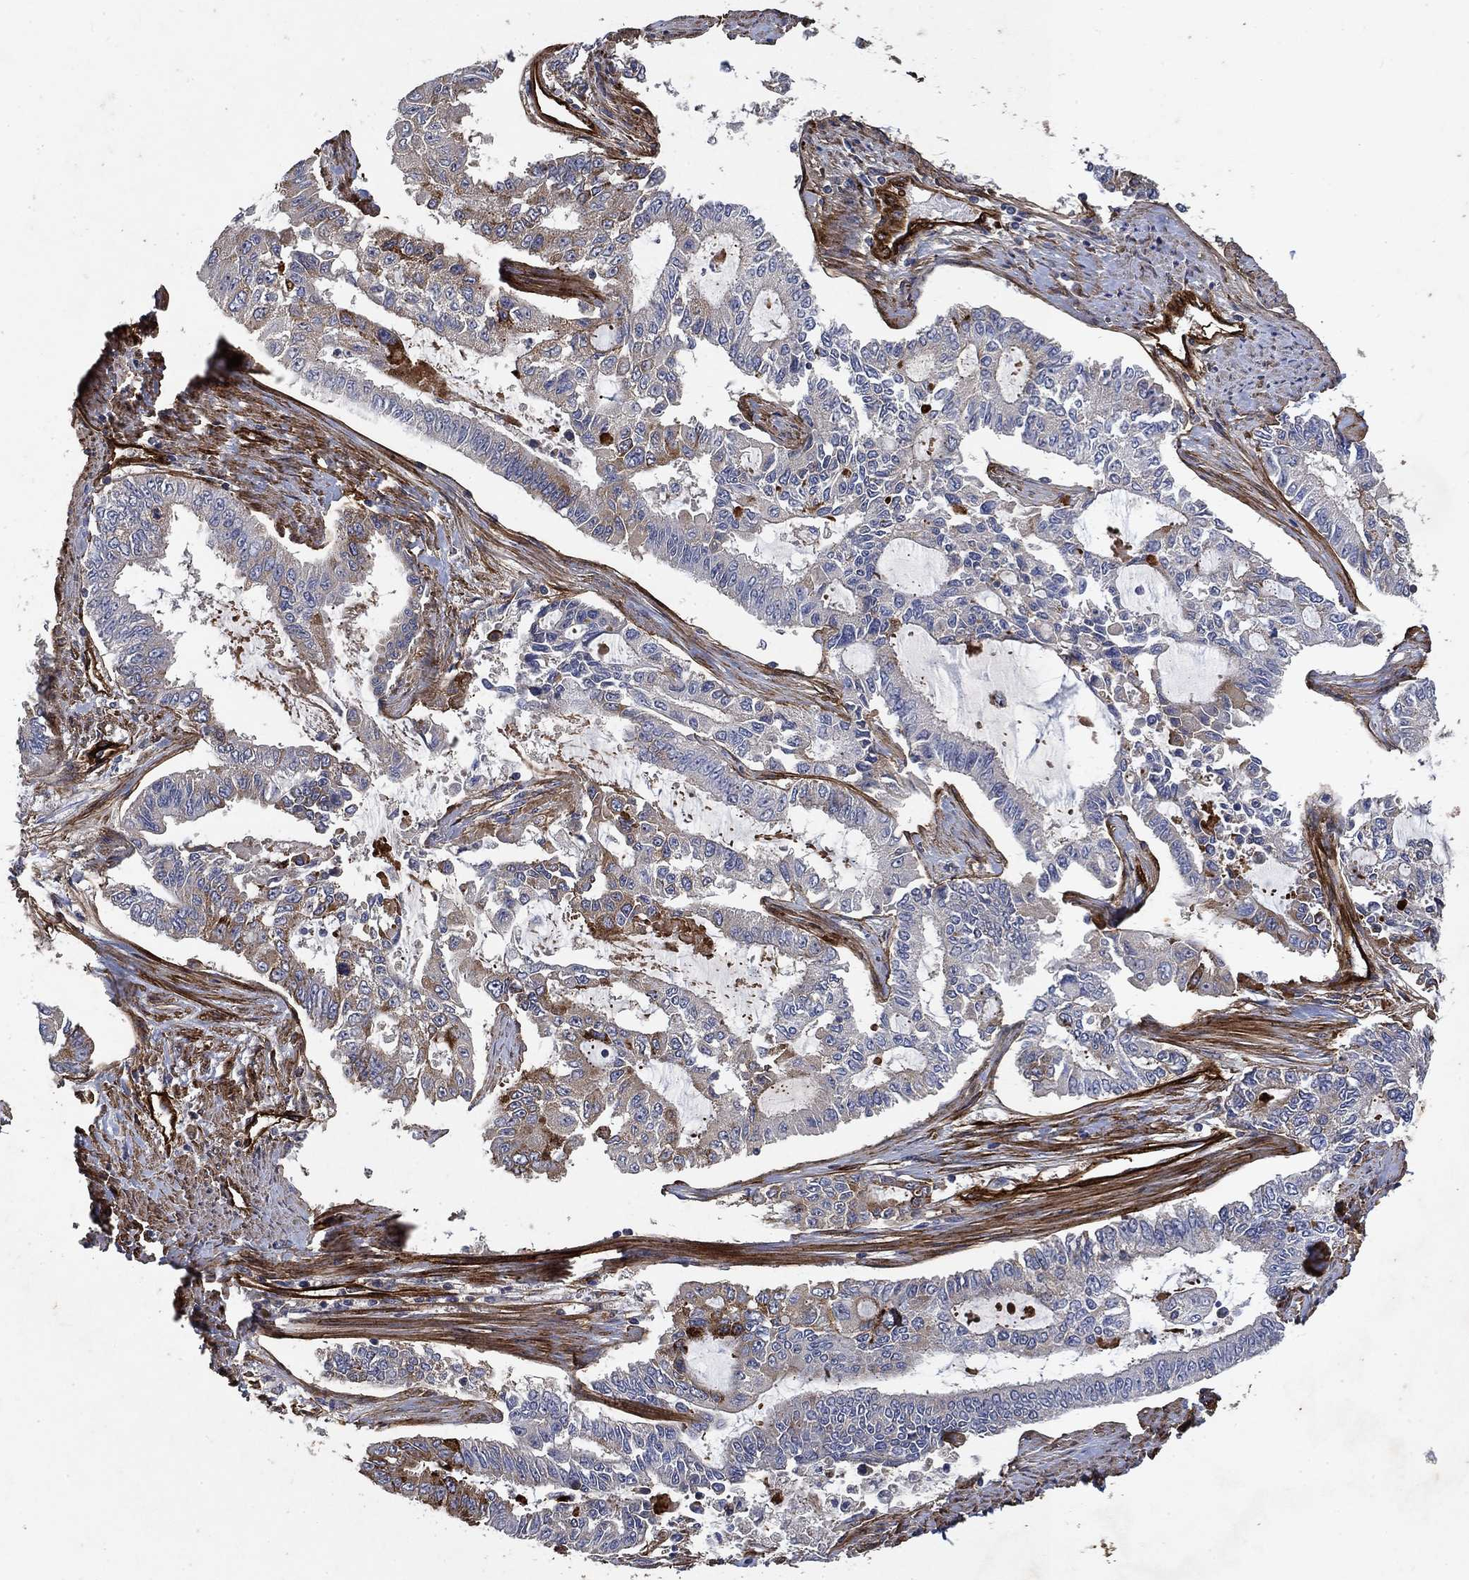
{"staining": {"intensity": "weak", "quantity": "<25%", "location": "cytoplasmic/membranous"}, "tissue": "endometrial cancer", "cell_type": "Tumor cells", "image_type": "cancer", "snomed": [{"axis": "morphology", "description": "Adenocarcinoma, NOS"}, {"axis": "topography", "description": "Uterus"}], "caption": "Endometrial cancer was stained to show a protein in brown. There is no significant positivity in tumor cells.", "gene": "COL4A2", "patient": {"sex": "female", "age": 59}}